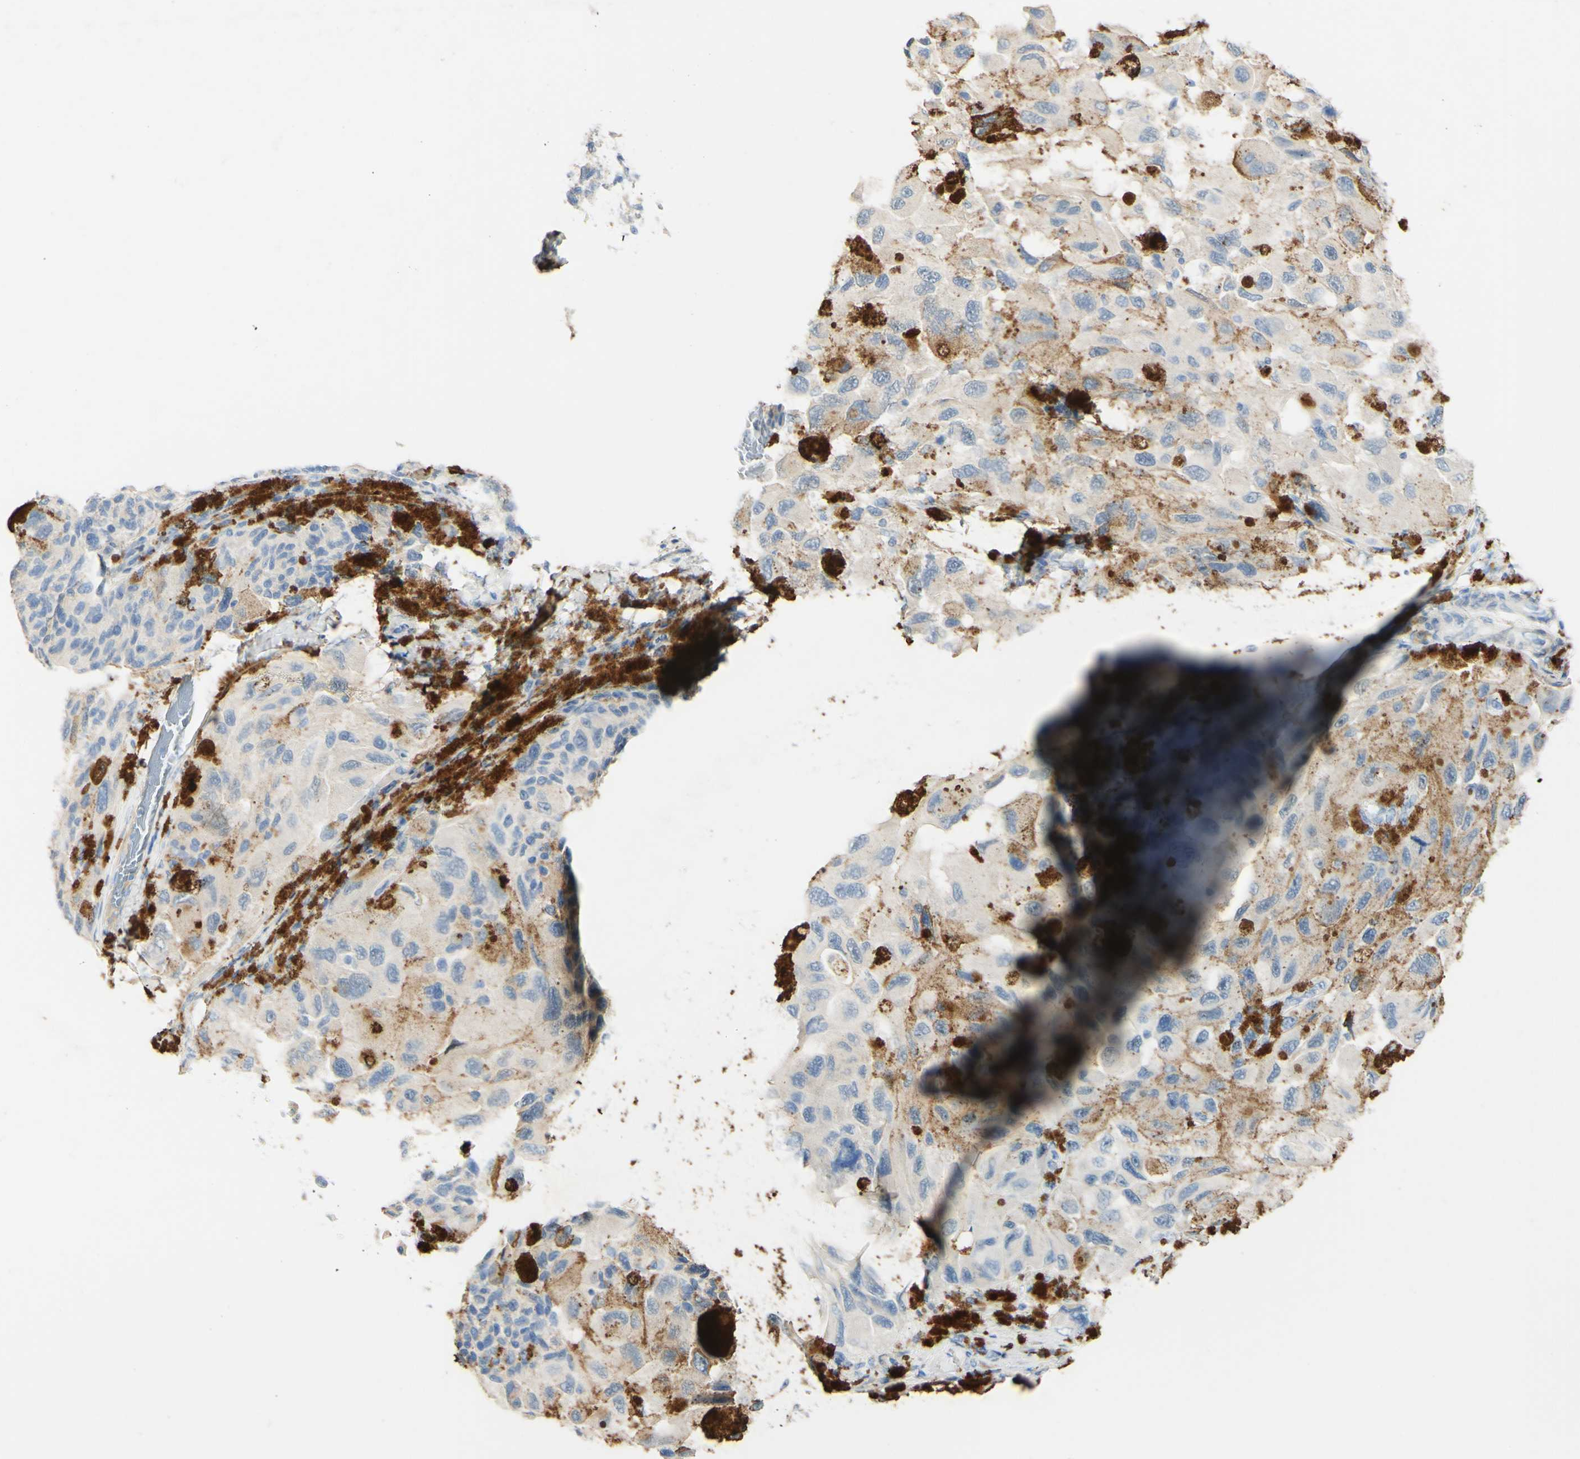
{"staining": {"intensity": "moderate", "quantity": "<25%", "location": "cytoplasmic/membranous"}, "tissue": "melanoma", "cell_type": "Tumor cells", "image_type": "cancer", "snomed": [{"axis": "morphology", "description": "Malignant melanoma, NOS"}, {"axis": "topography", "description": "Skin"}], "caption": "Immunohistochemical staining of human malignant melanoma demonstrates moderate cytoplasmic/membranous protein expression in about <25% of tumor cells. The staining was performed using DAB (3,3'-diaminobenzidine) to visualize the protein expression in brown, while the nuclei were stained in blue with hematoxylin (Magnification: 20x).", "gene": "FGF4", "patient": {"sex": "female", "age": 73}}